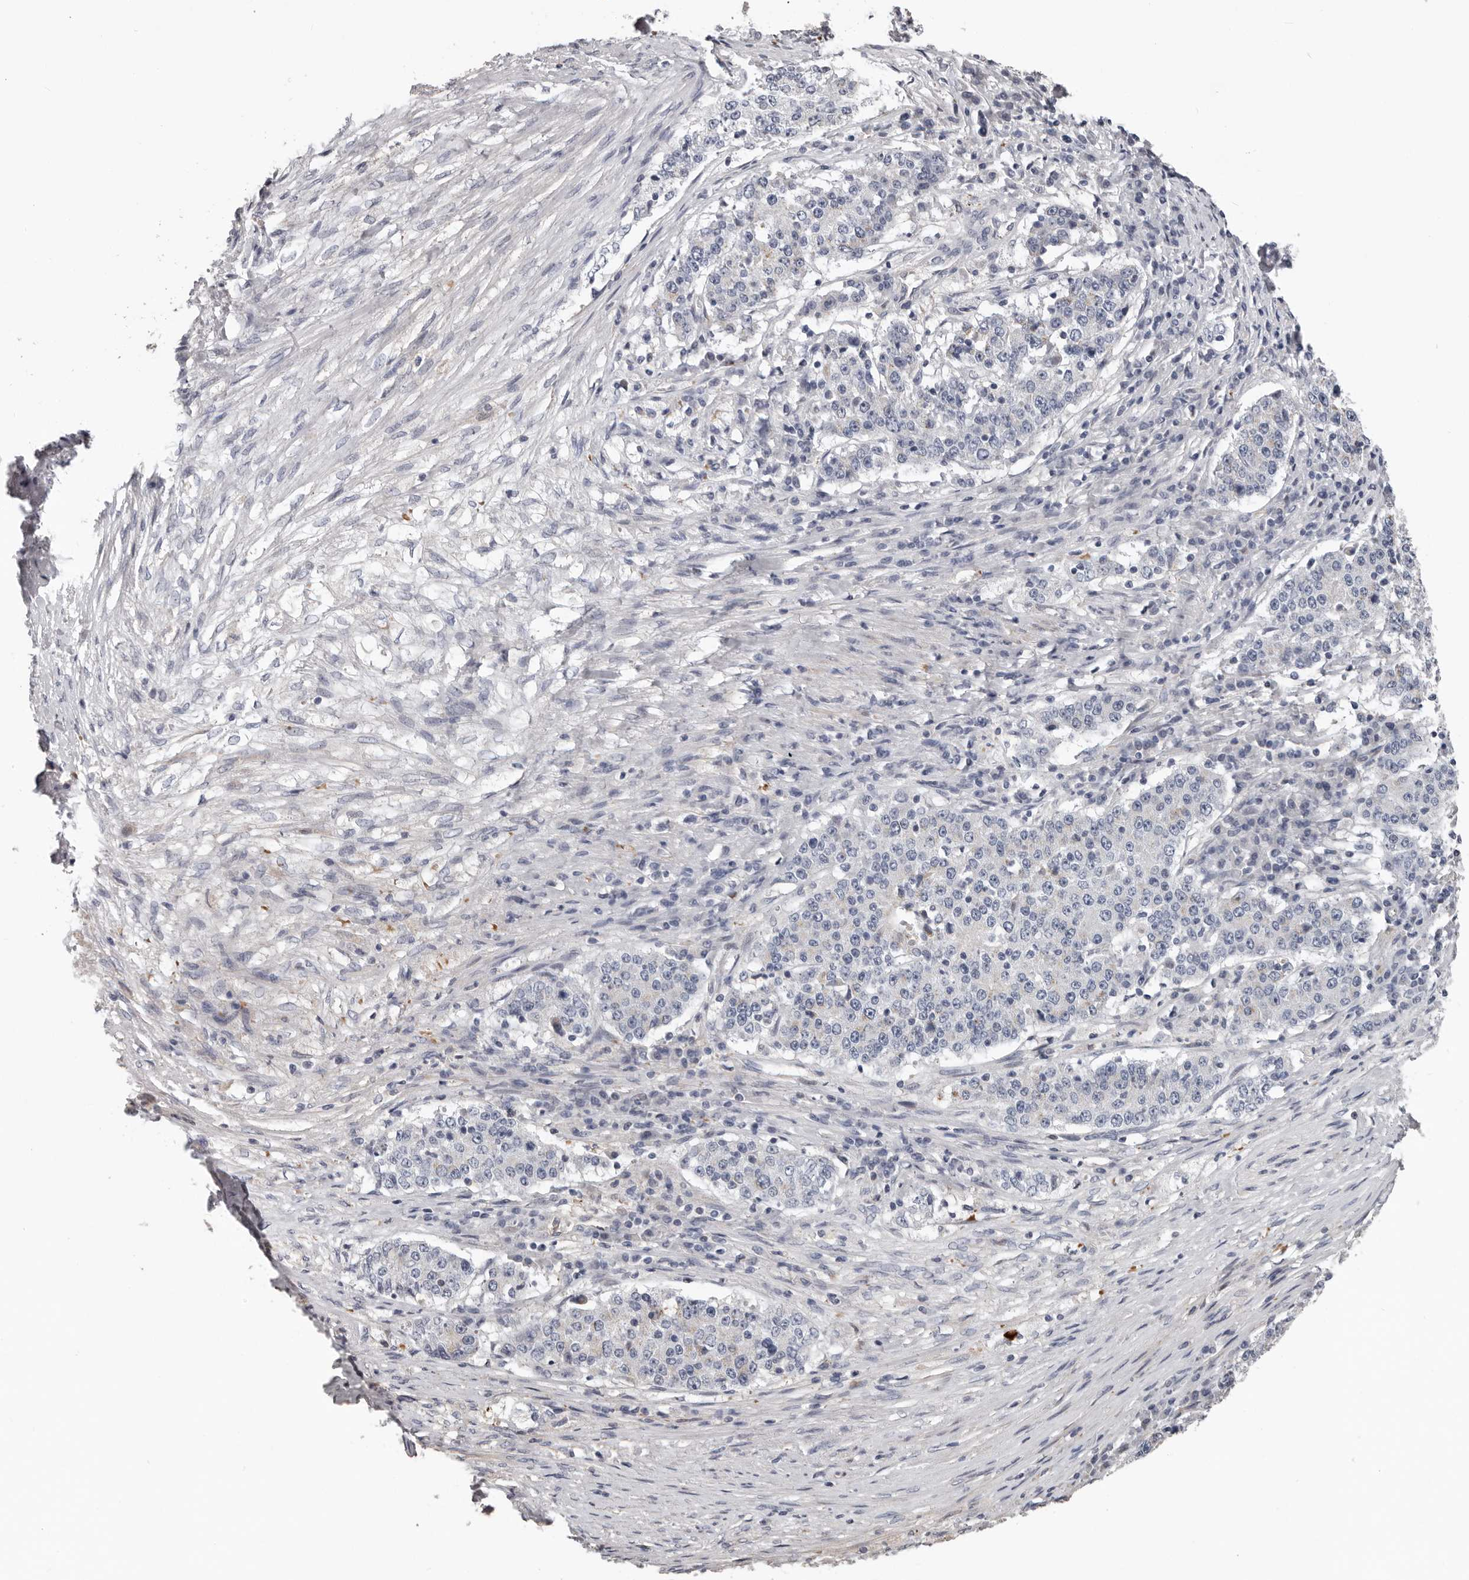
{"staining": {"intensity": "negative", "quantity": "none", "location": "none"}, "tissue": "stomach cancer", "cell_type": "Tumor cells", "image_type": "cancer", "snomed": [{"axis": "morphology", "description": "Adenocarcinoma, NOS"}, {"axis": "topography", "description": "Stomach"}], "caption": "Tumor cells are negative for protein expression in human adenocarcinoma (stomach). (DAB (3,3'-diaminobenzidine) IHC, high magnification).", "gene": "RNF217", "patient": {"sex": "male", "age": 59}}